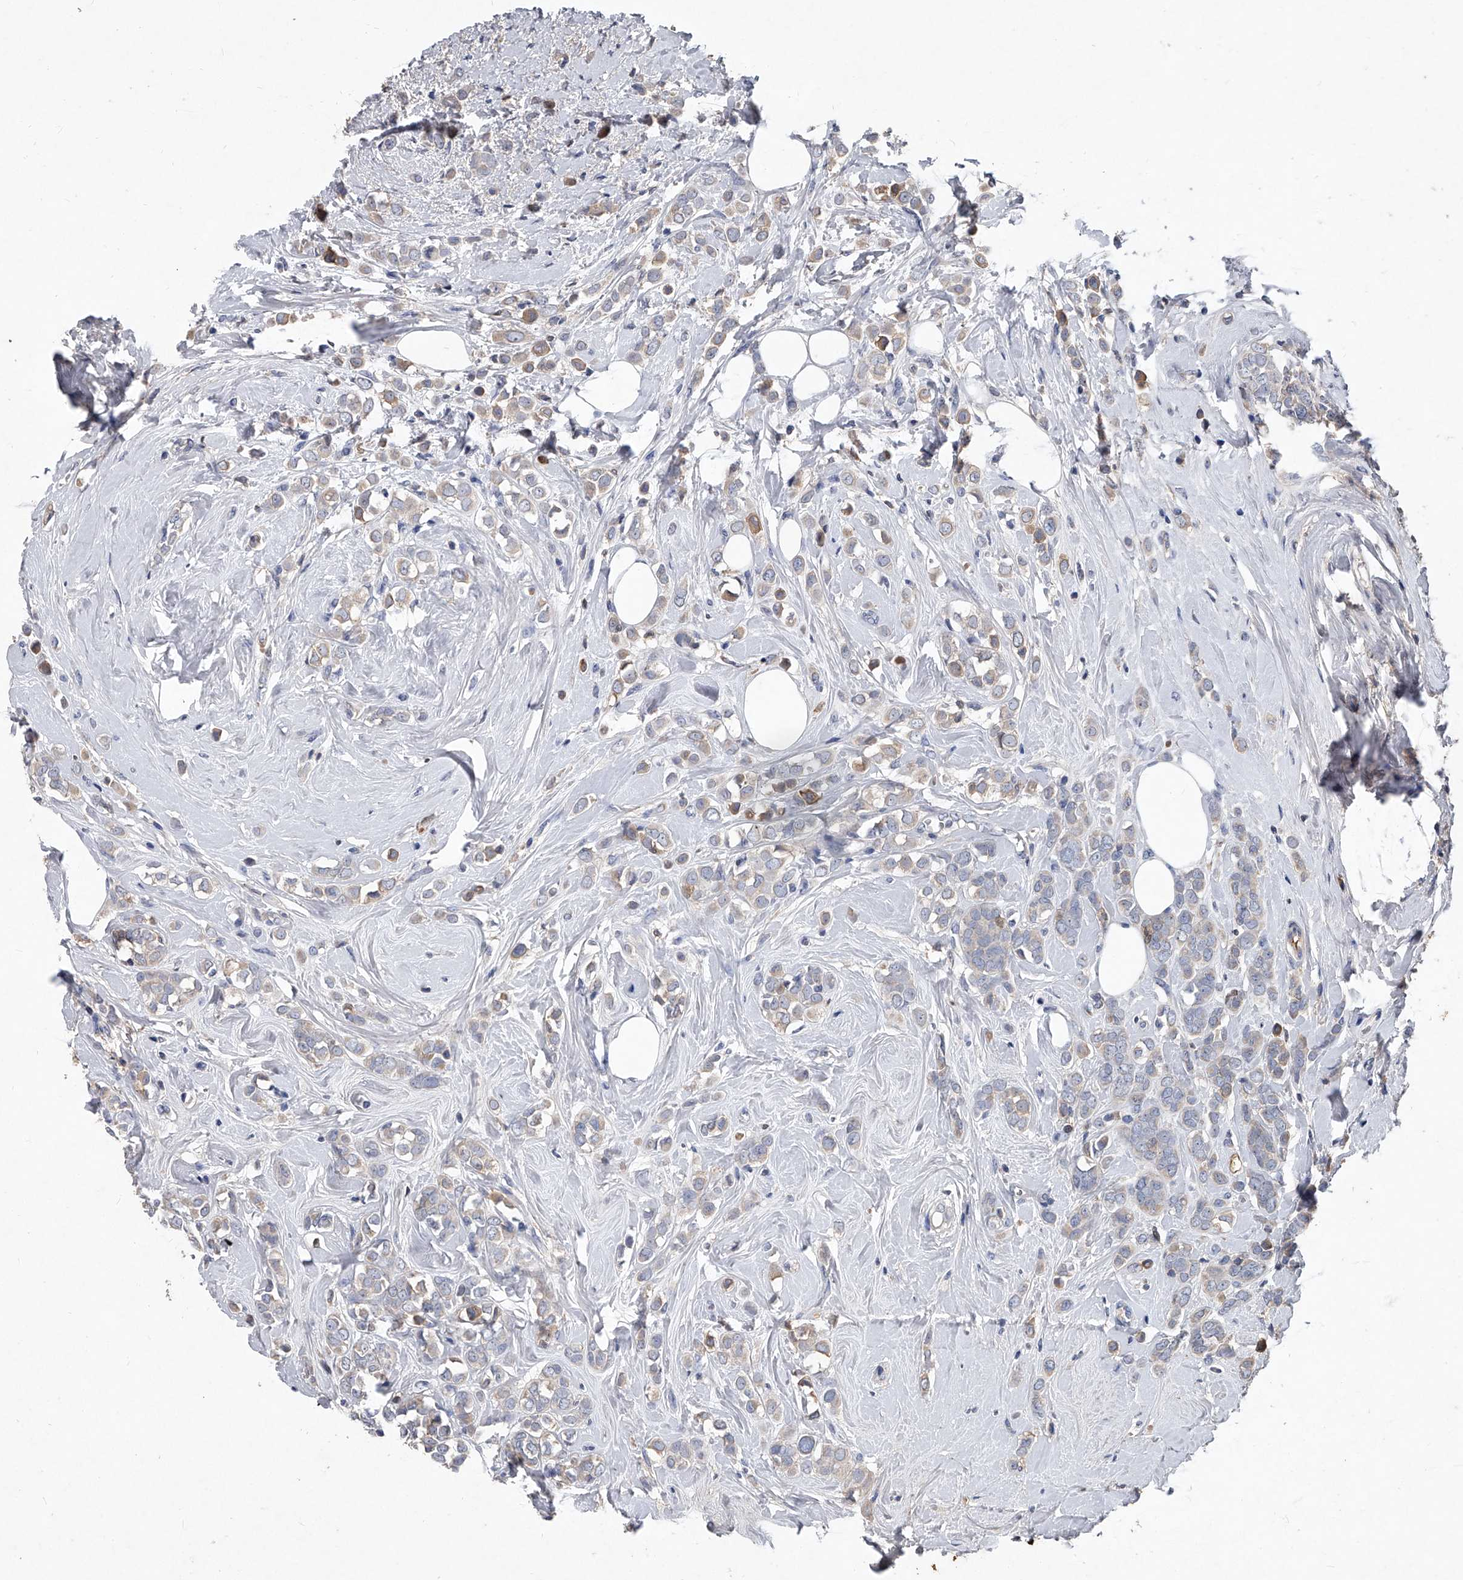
{"staining": {"intensity": "moderate", "quantity": "<25%", "location": "cytoplasmic/membranous"}, "tissue": "breast cancer", "cell_type": "Tumor cells", "image_type": "cancer", "snomed": [{"axis": "morphology", "description": "Lobular carcinoma"}, {"axis": "topography", "description": "Breast"}], "caption": "Protein analysis of breast cancer tissue reveals moderate cytoplasmic/membranous positivity in approximately <25% of tumor cells. Immunohistochemistry (ihc) stains the protein of interest in brown and the nuclei are stained blue.", "gene": "C5", "patient": {"sex": "female", "age": 47}}